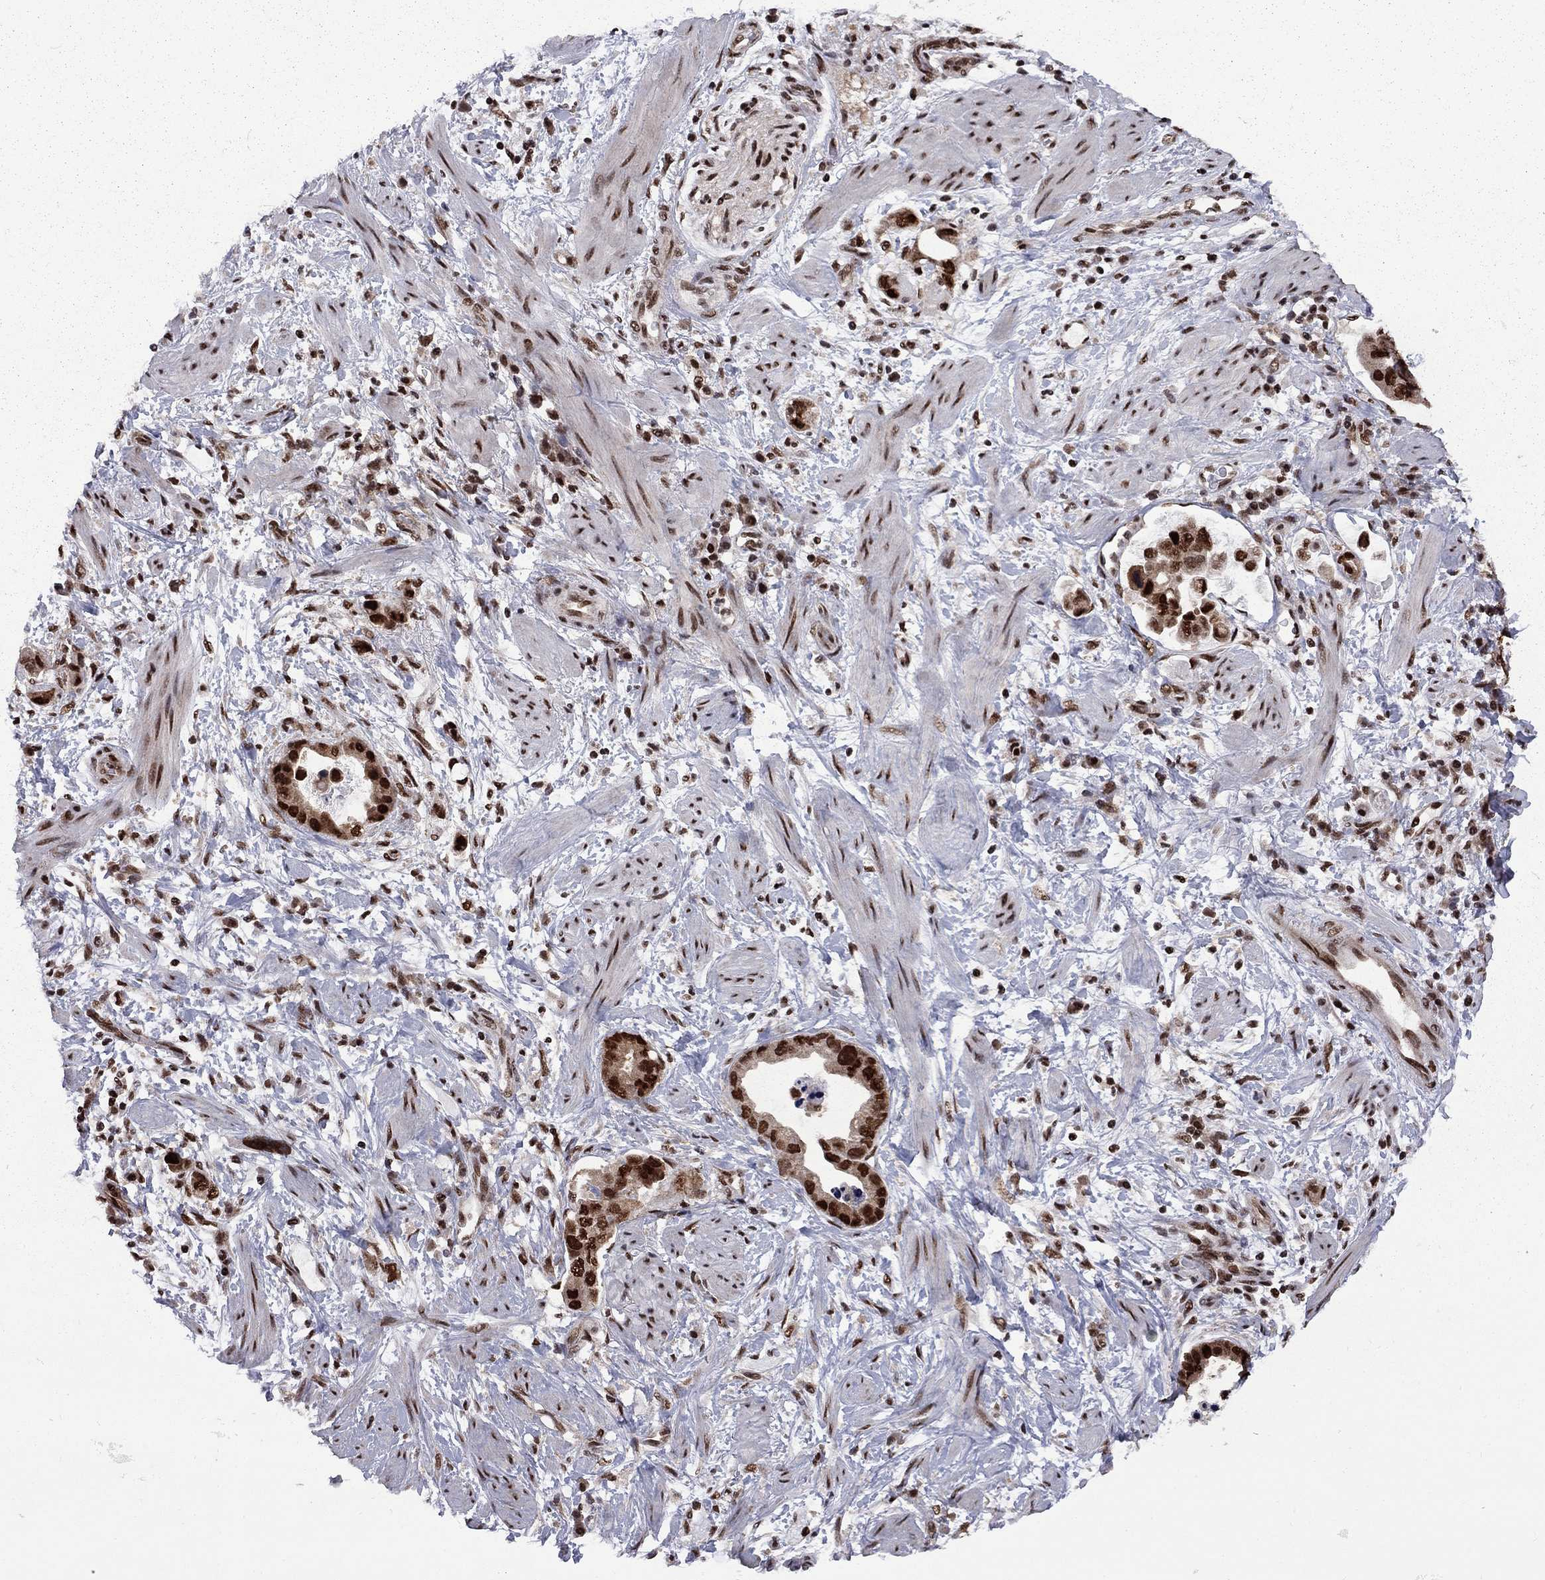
{"staining": {"intensity": "strong", "quantity": ">75%", "location": "nuclear"}, "tissue": "stomach cancer", "cell_type": "Tumor cells", "image_type": "cancer", "snomed": [{"axis": "morphology", "description": "Adenocarcinoma, NOS"}, {"axis": "topography", "description": "Stomach, lower"}], "caption": "The micrograph reveals a brown stain indicating the presence of a protein in the nuclear of tumor cells in stomach cancer (adenocarcinoma).", "gene": "MED25", "patient": {"sex": "female", "age": 93}}